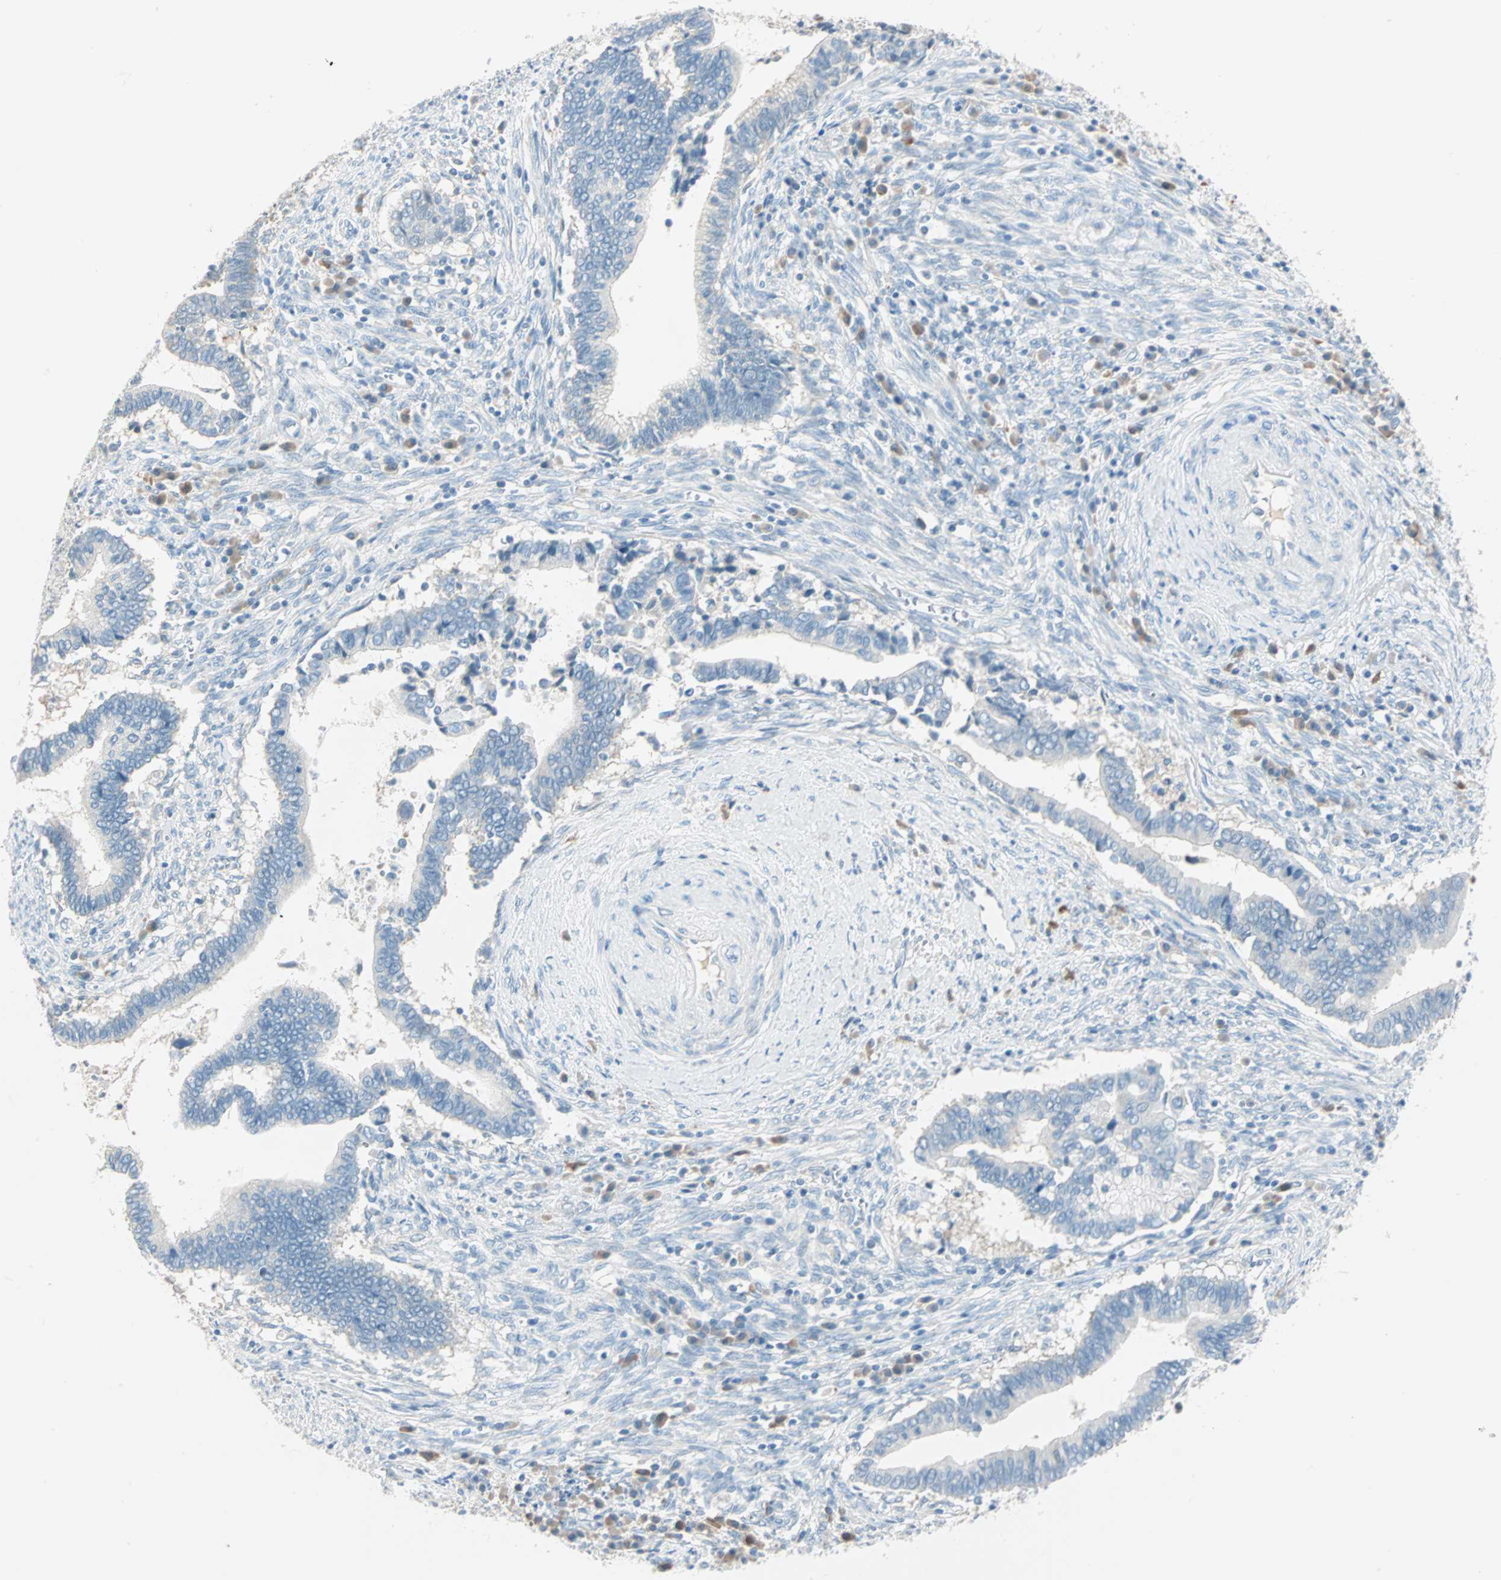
{"staining": {"intensity": "moderate", "quantity": "<25%", "location": "cytoplasmic/membranous"}, "tissue": "cervical cancer", "cell_type": "Tumor cells", "image_type": "cancer", "snomed": [{"axis": "morphology", "description": "Adenocarcinoma, NOS"}, {"axis": "topography", "description": "Cervix"}], "caption": "The immunohistochemical stain highlights moderate cytoplasmic/membranous staining in tumor cells of cervical cancer (adenocarcinoma) tissue. (Brightfield microscopy of DAB IHC at high magnification).", "gene": "ATF6", "patient": {"sex": "female", "age": 44}}